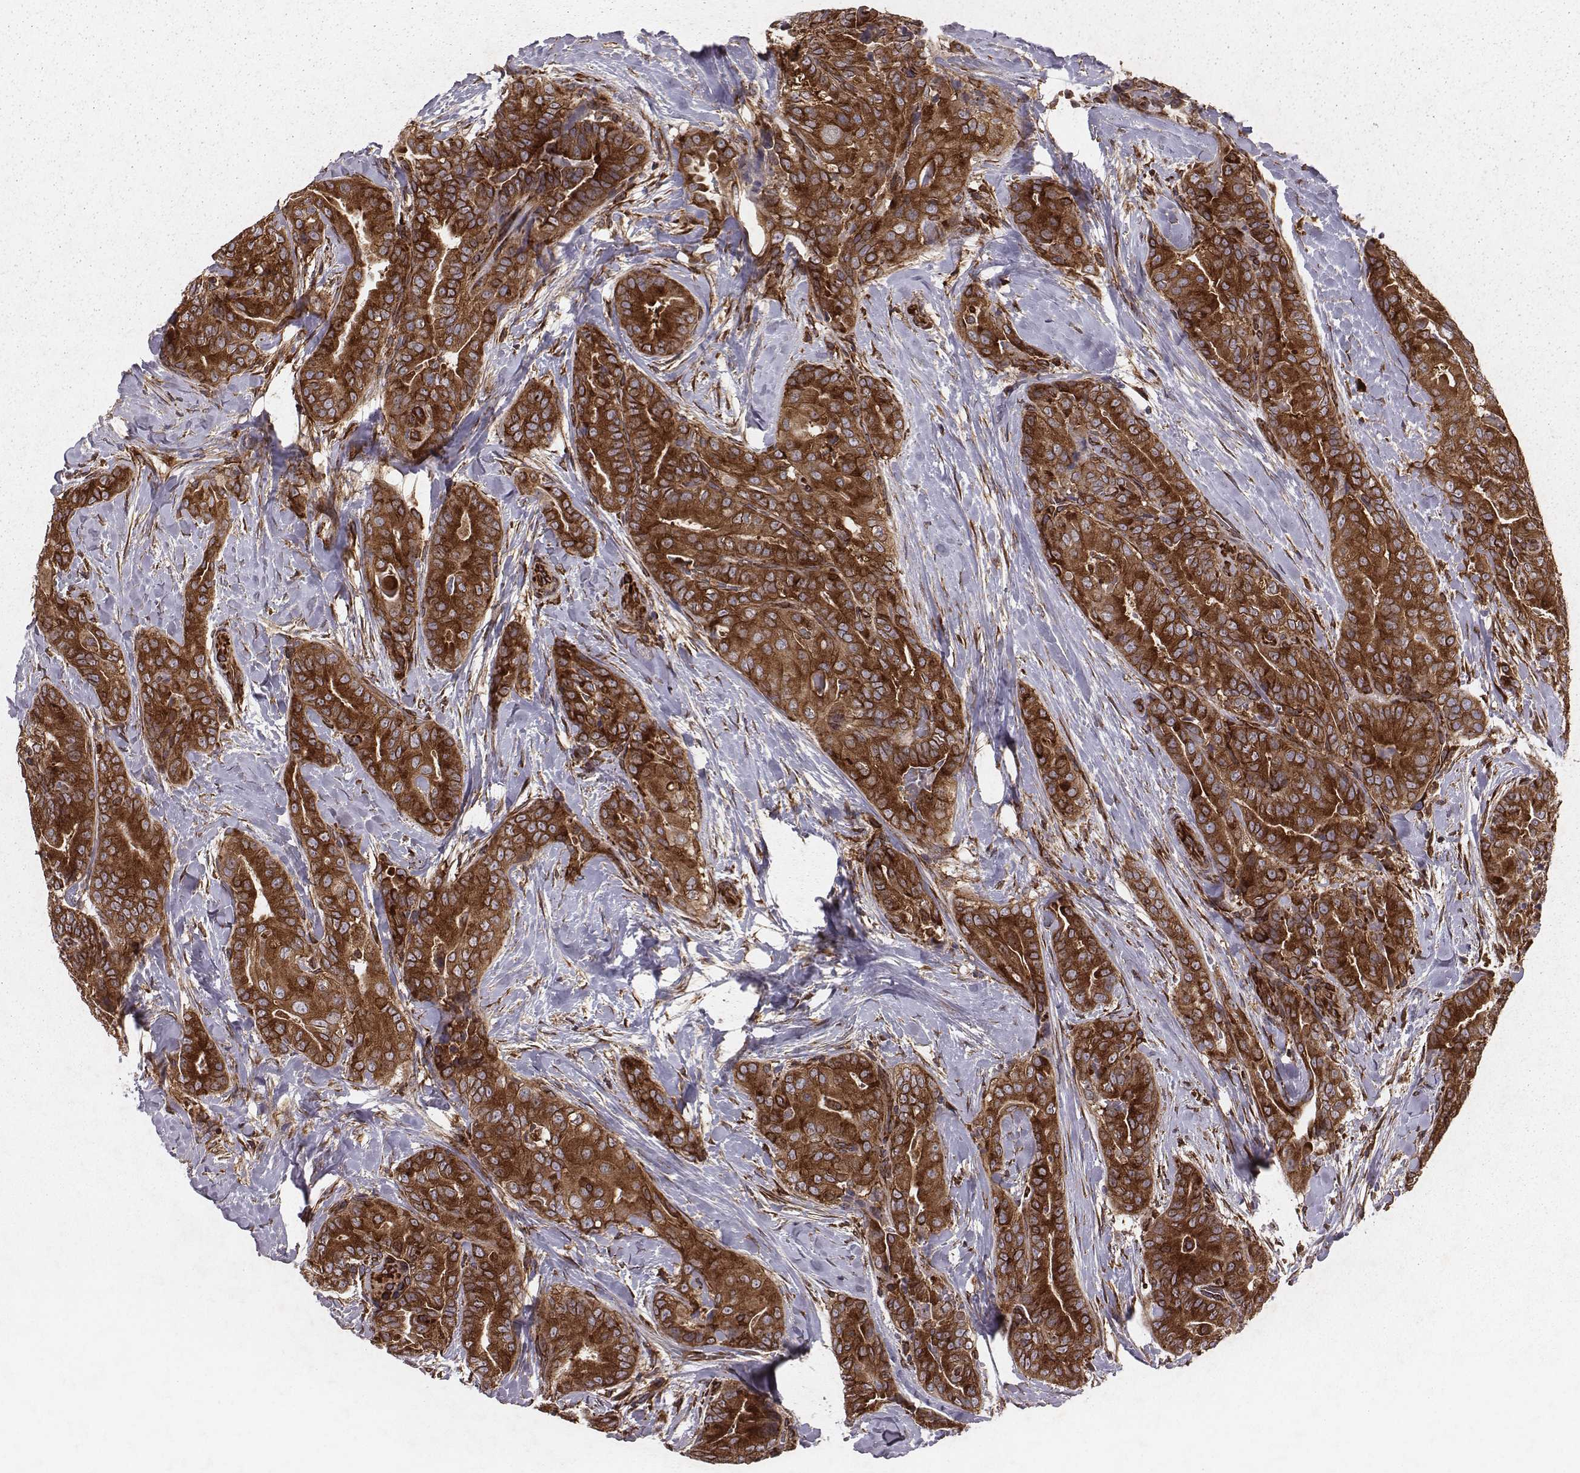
{"staining": {"intensity": "strong", "quantity": ">75%", "location": "cytoplasmic/membranous"}, "tissue": "thyroid cancer", "cell_type": "Tumor cells", "image_type": "cancer", "snomed": [{"axis": "morphology", "description": "Papillary adenocarcinoma, NOS"}, {"axis": "topography", "description": "Thyroid gland"}], "caption": "Human thyroid cancer stained for a protein (brown) demonstrates strong cytoplasmic/membranous positive expression in about >75% of tumor cells.", "gene": "TXLNA", "patient": {"sex": "male", "age": 61}}